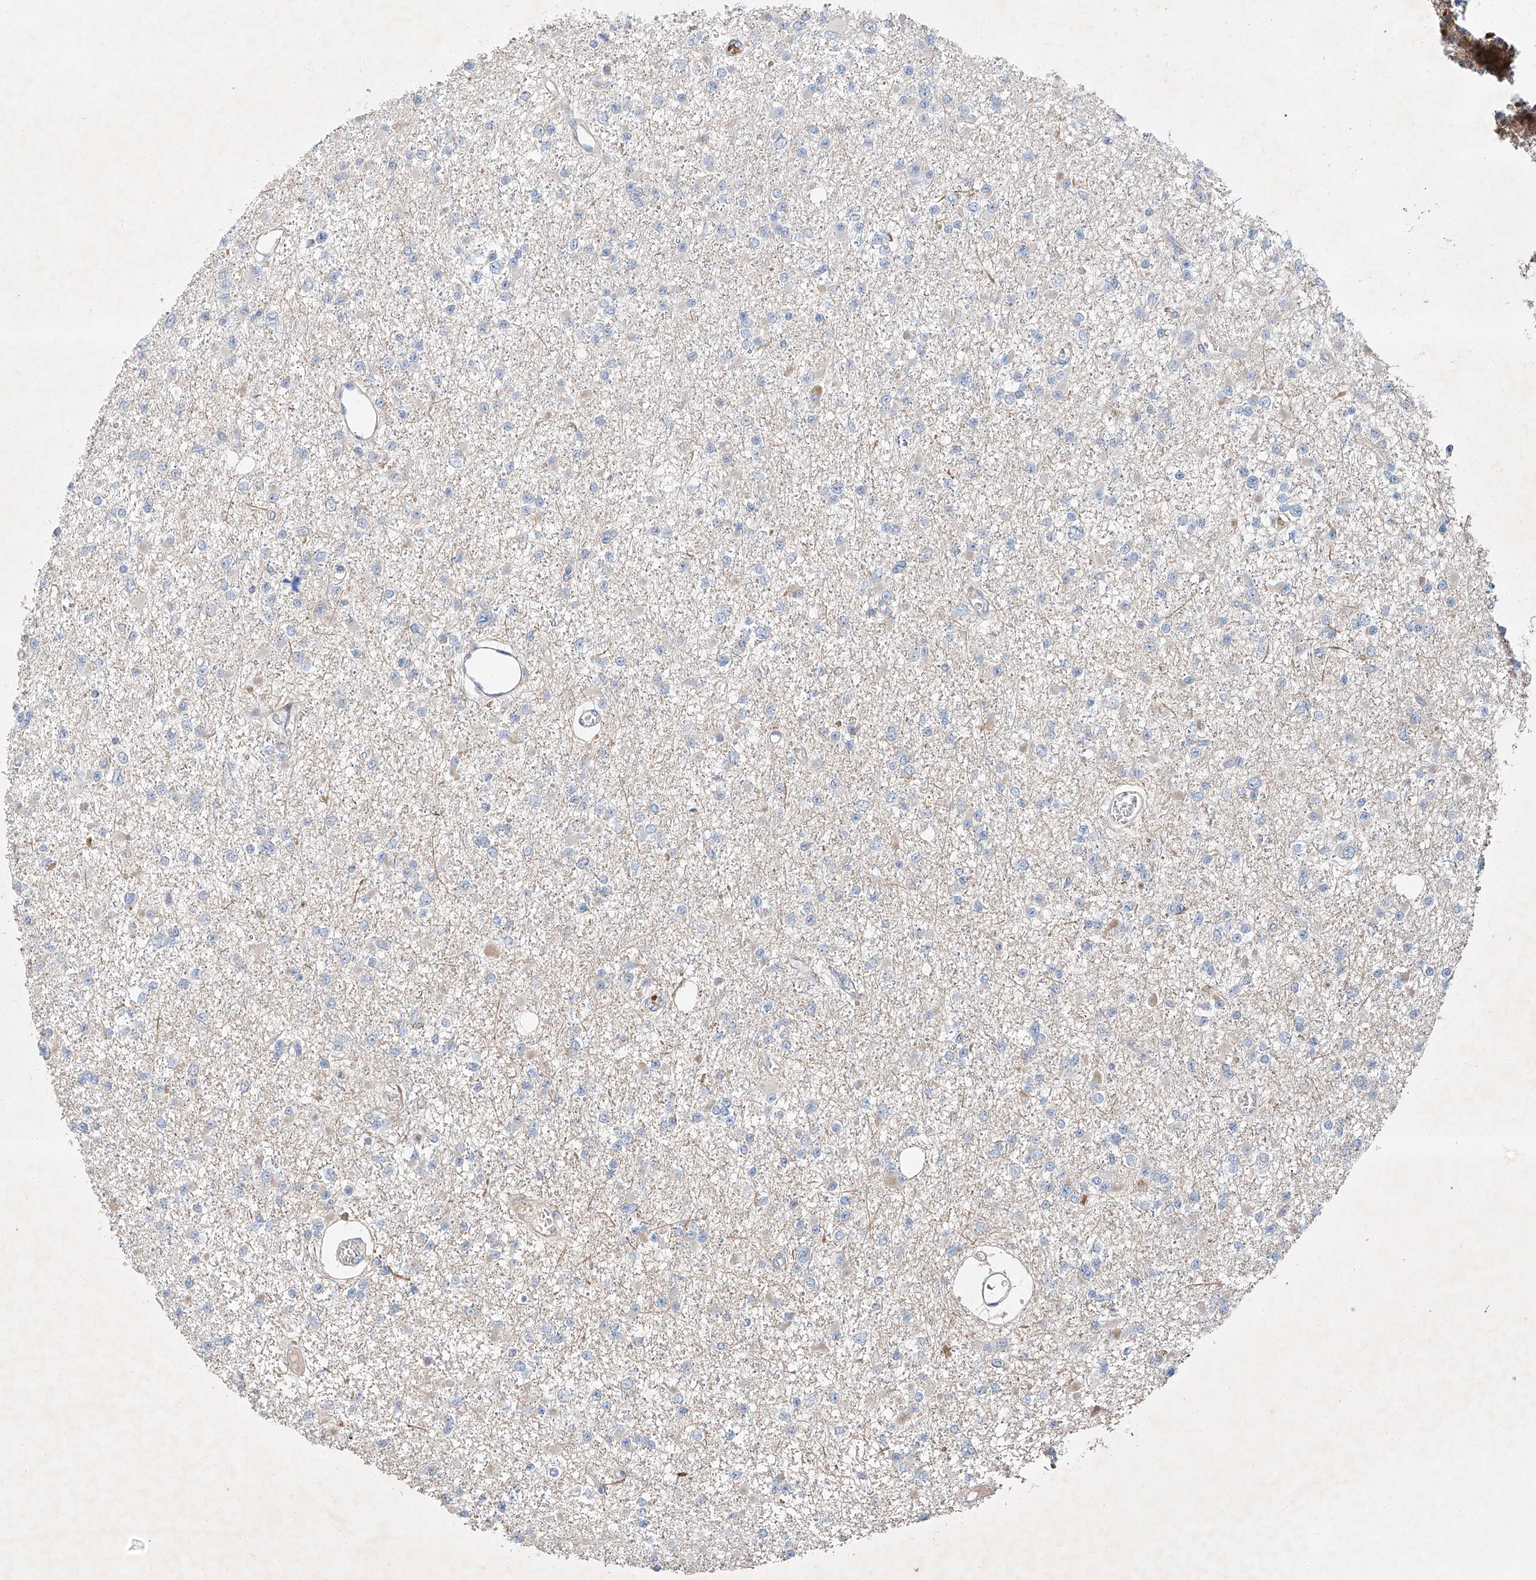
{"staining": {"intensity": "negative", "quantity": "none", "location": "none"}, "tissue": "glioma", "cell_type": "Tumor cells", "image_type": "cancer", "snomed": [{"axis": "morphology", "description": "Glioma, malignant, Low grade"}, {"axis": "topography", "description": "Brain"}], "caption": "The image exhibits no staining of tumor cells in glioma. (DAB (3,3'-diaminobenzidine) IHC, high magnification).", "gene": "USF3", "patient": {"sex": "female", "age": 22}}